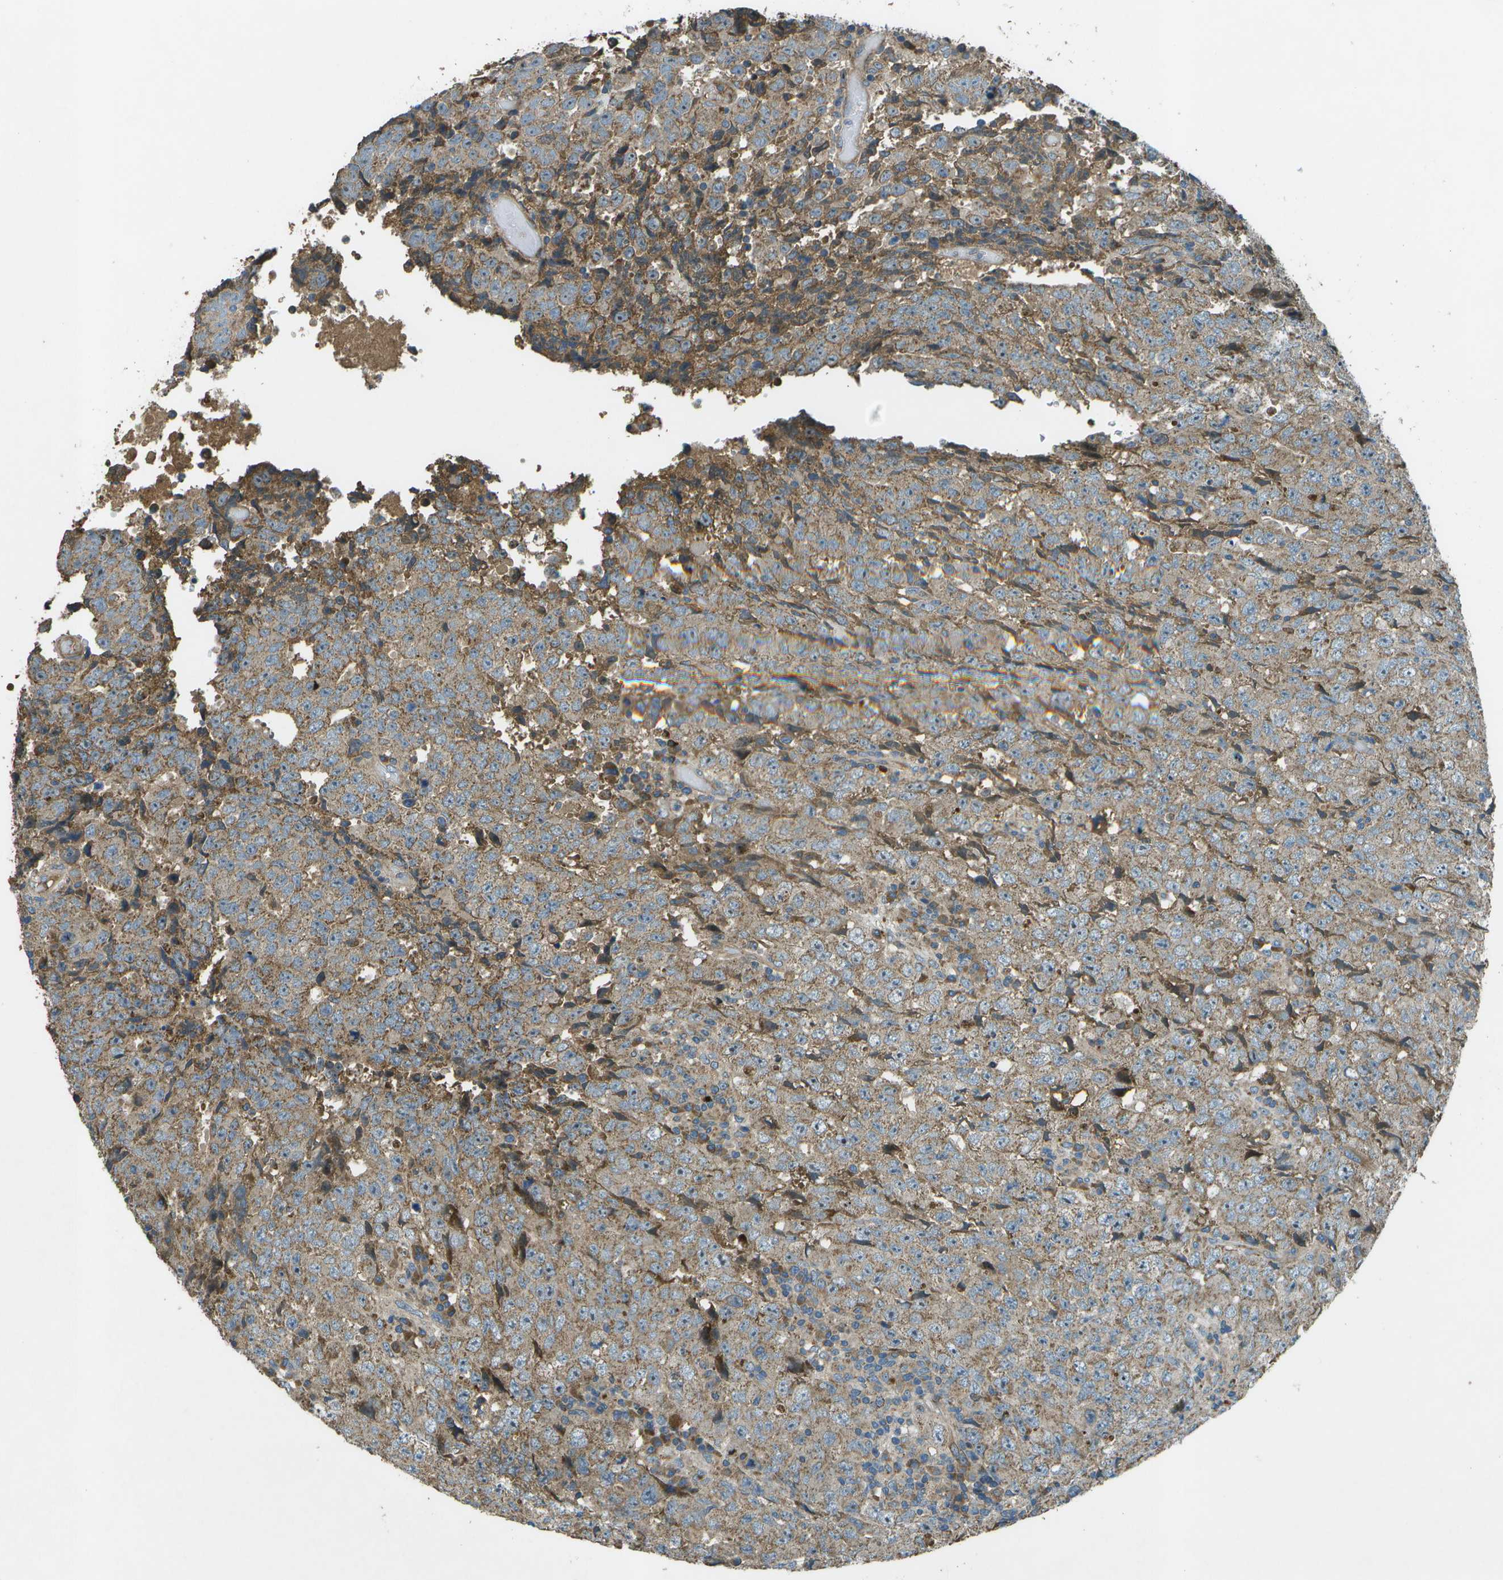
{"staining": {"intensity": "weak", "quantity": ">75%", "location": "cytoplasmic/membranous"}, "tissue": "testis cancer", "cell_type": "Tumor cells", "image_type": "cancer", "snomed": [{"axis": "morphology", "description": "Necrosis, NOS"}, {"axis": "morphology", "description": "Carcinoma, Embryonal, NOS"}, {"axis": "topography", "description": "Testis"}], "caption": "Embryonal carcinoma (testis) stained with immunohistochemistry (IHC) exhibits weak cytoplasmic/membranous staining in about >75% of tumor cells.", "gene": "PXYLP1", "patient": {"sex": "male", "age": 19}}